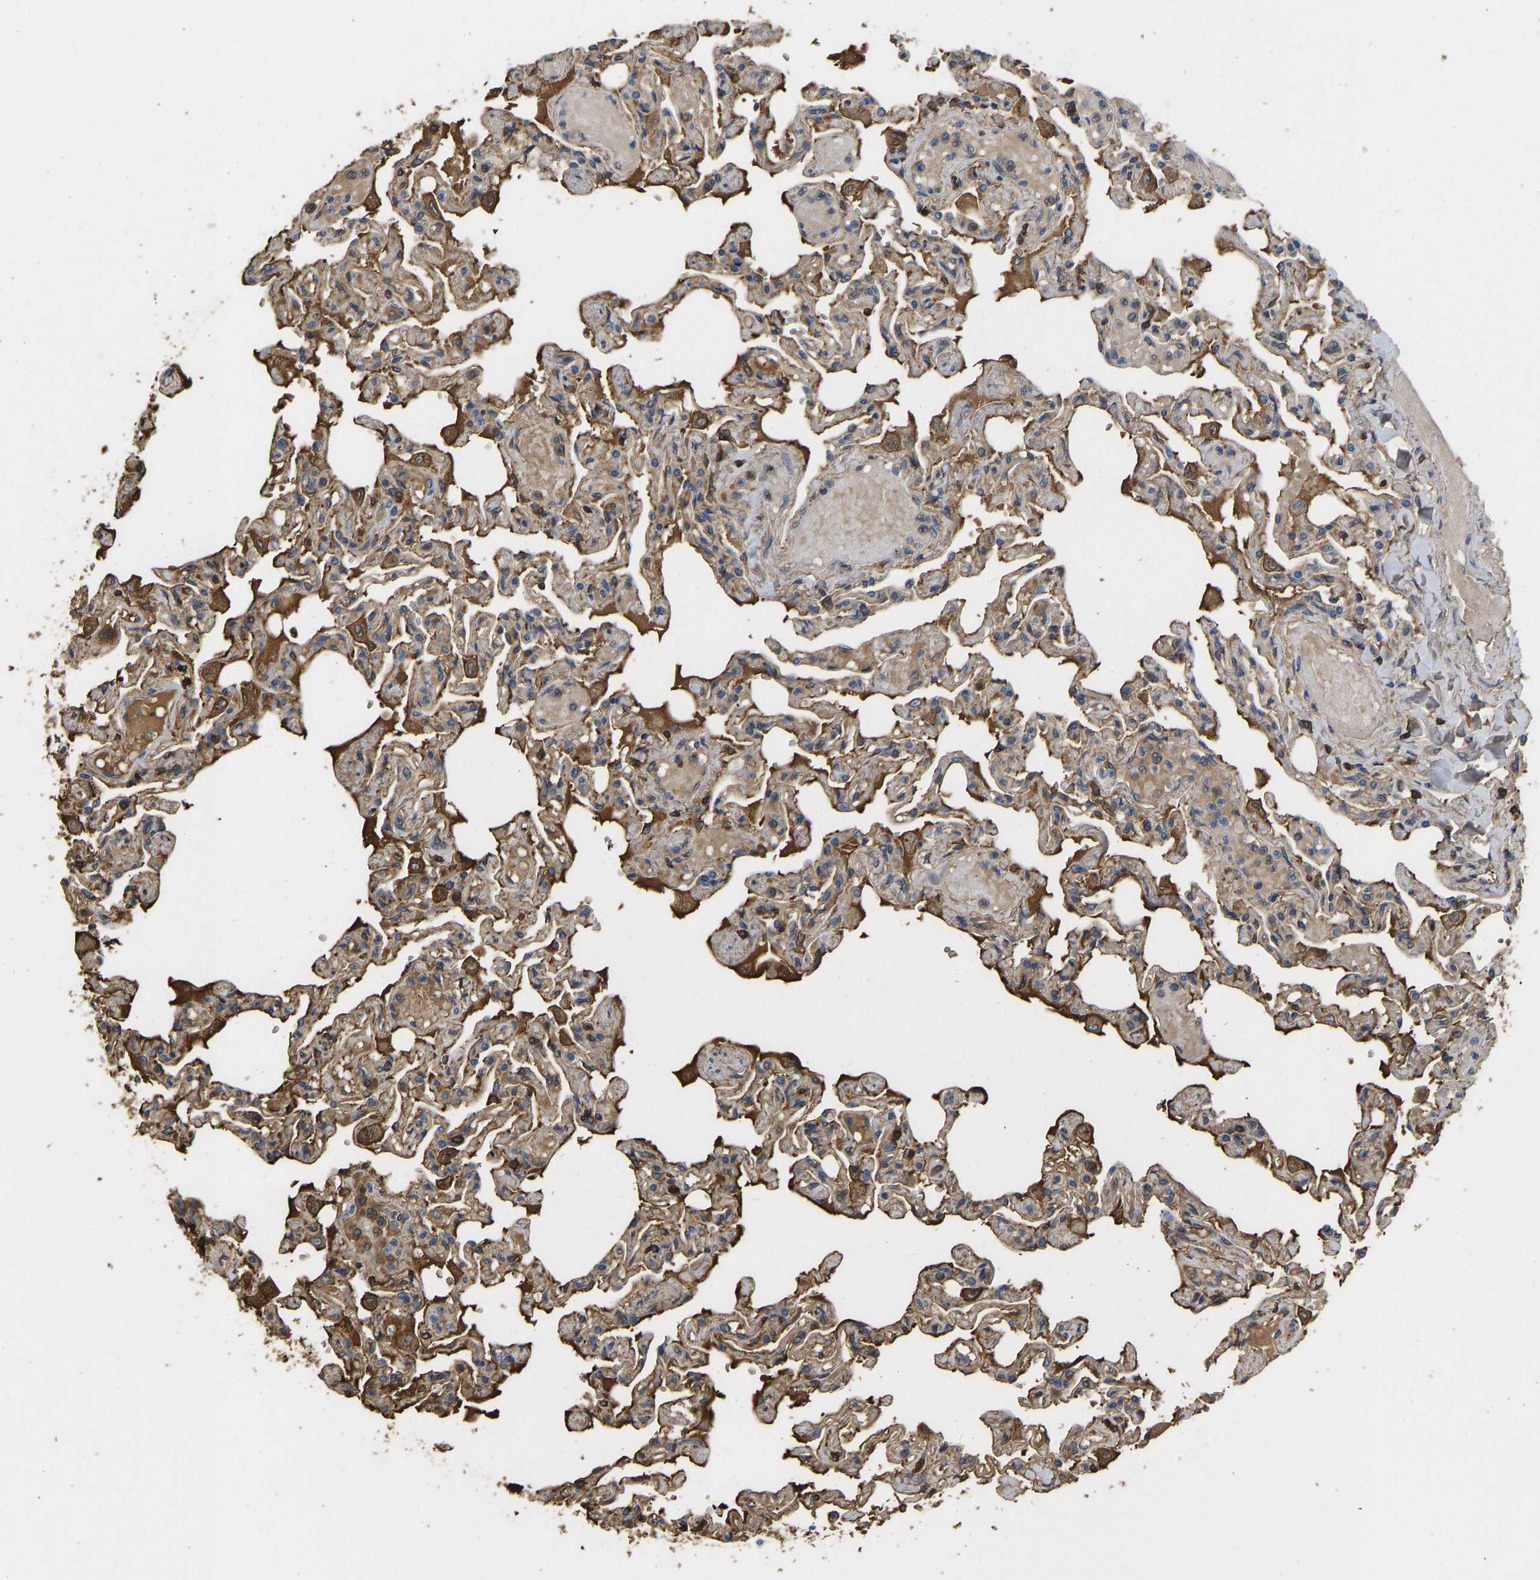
{"staining": {"intensity": "moderate", "quantity": ">75%", "location": "cytoplasmic/membranous"}, "tissue": "lung", "cell_type": "Alveolar cells", "image_type": "normal", "snomed": [{"axis": "morphology", "description": "Normal tissue, NOS"}, {"axis": "topography", "description": "Lung"}], "caption": "Immunohistochemistry photomicrograph of unremarkable lung stained for a protein (brown), which exhibits medium levels of moderate cytoplasmic/membranous staining in about >75% of alveolar cells.", "gene": "VCPKMT", "patient": {"sex": "male", "age": 21}}